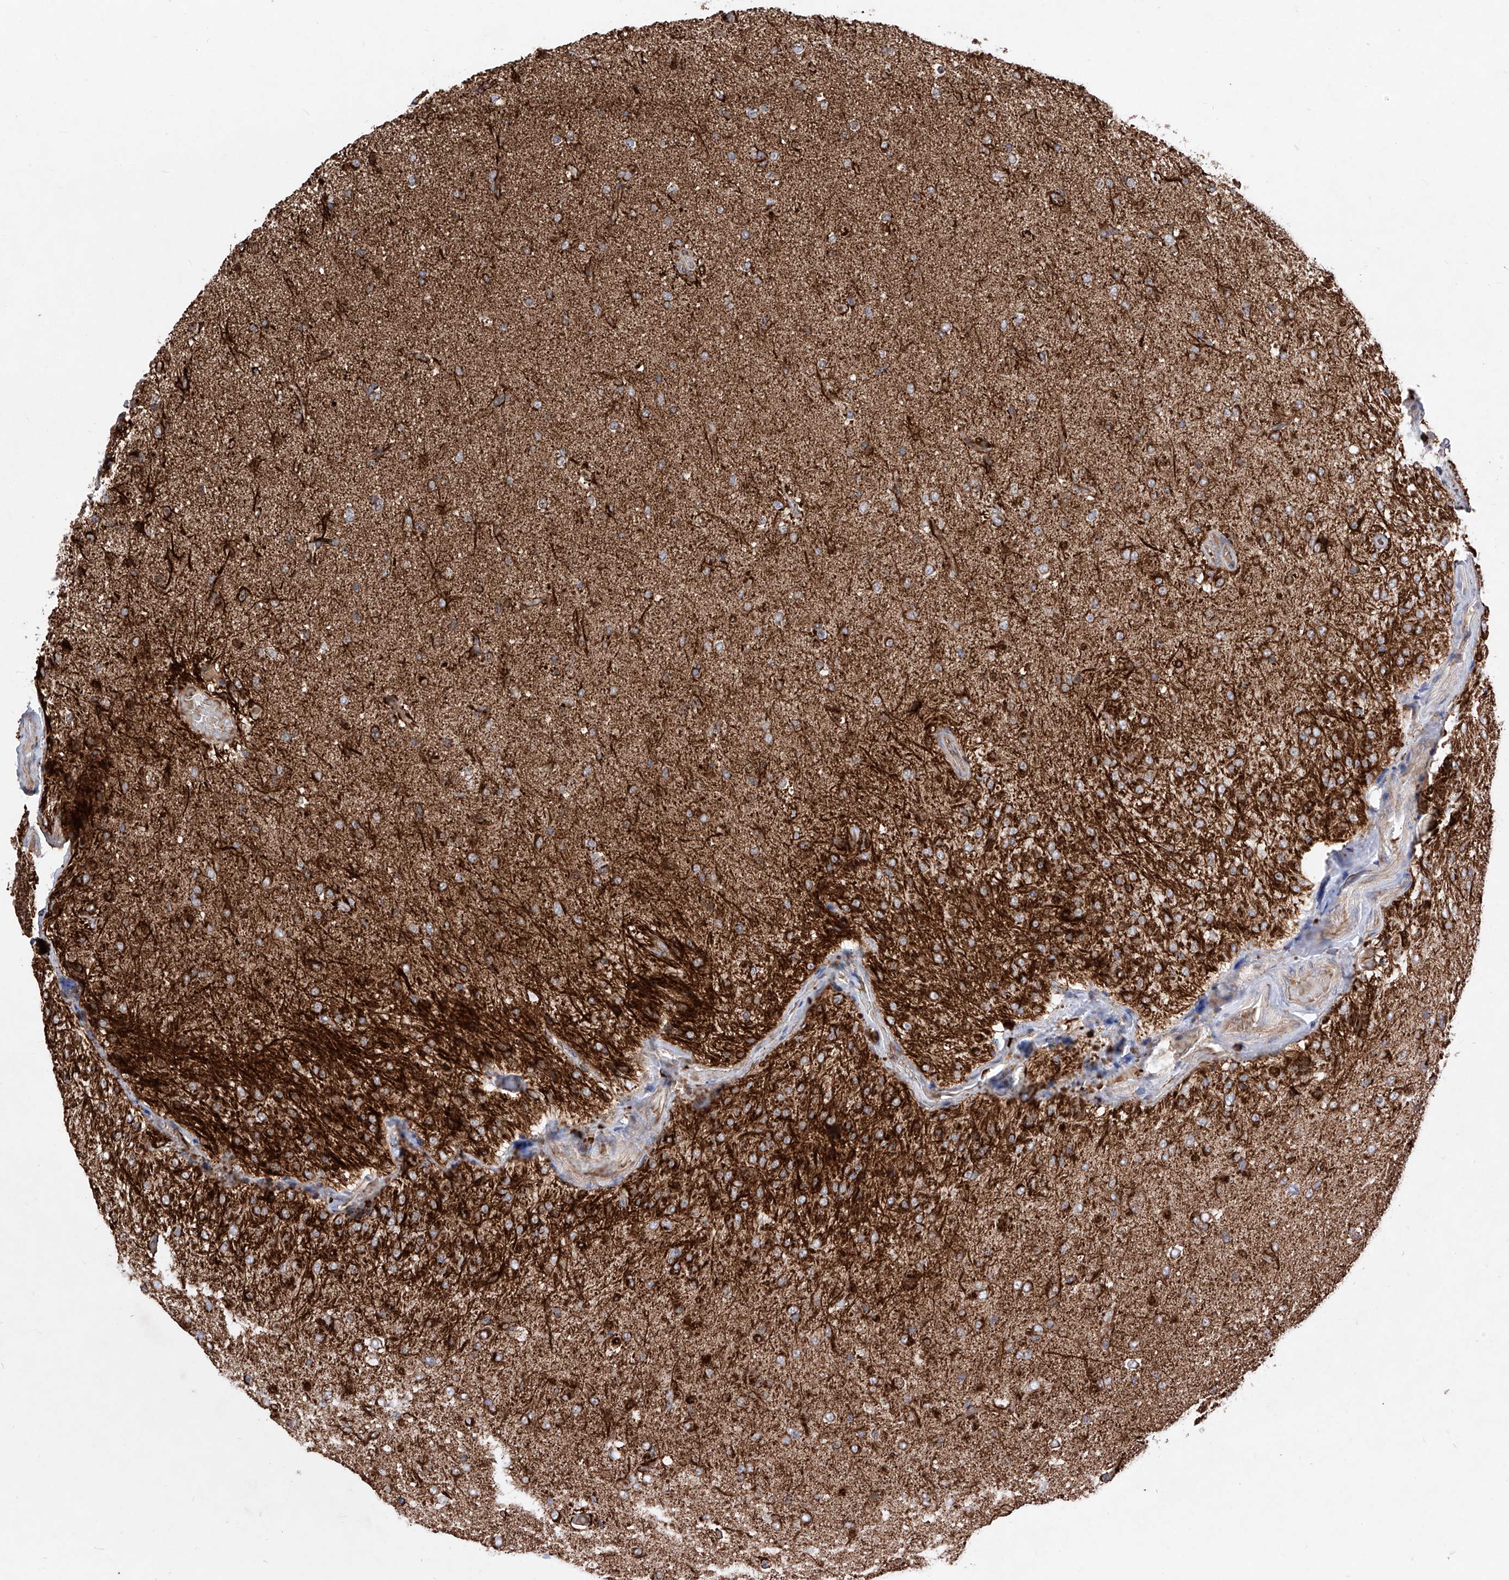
{"staining": {"intensity": "moderate", "quantity": "<25%", "location": "cytoplasmic/membranous"}, "tissue": "glioma", "cell_type": "Tumor cells", "image_type": "cancer", "snomed": [{"axis": "morphology", "description": "Glioma, malignant, Low grade"}, {"axis": "topography", "description": "Brain"}], "caption": "The micrograph exhibits immunohistochemical staining of glioma. There is moderate cytoplasmic/membranous positivity is appreciated in approximately <25% of tumor cells.", "gene": "SEMA6A", "patient": {"sex": "male", "age": 65}}